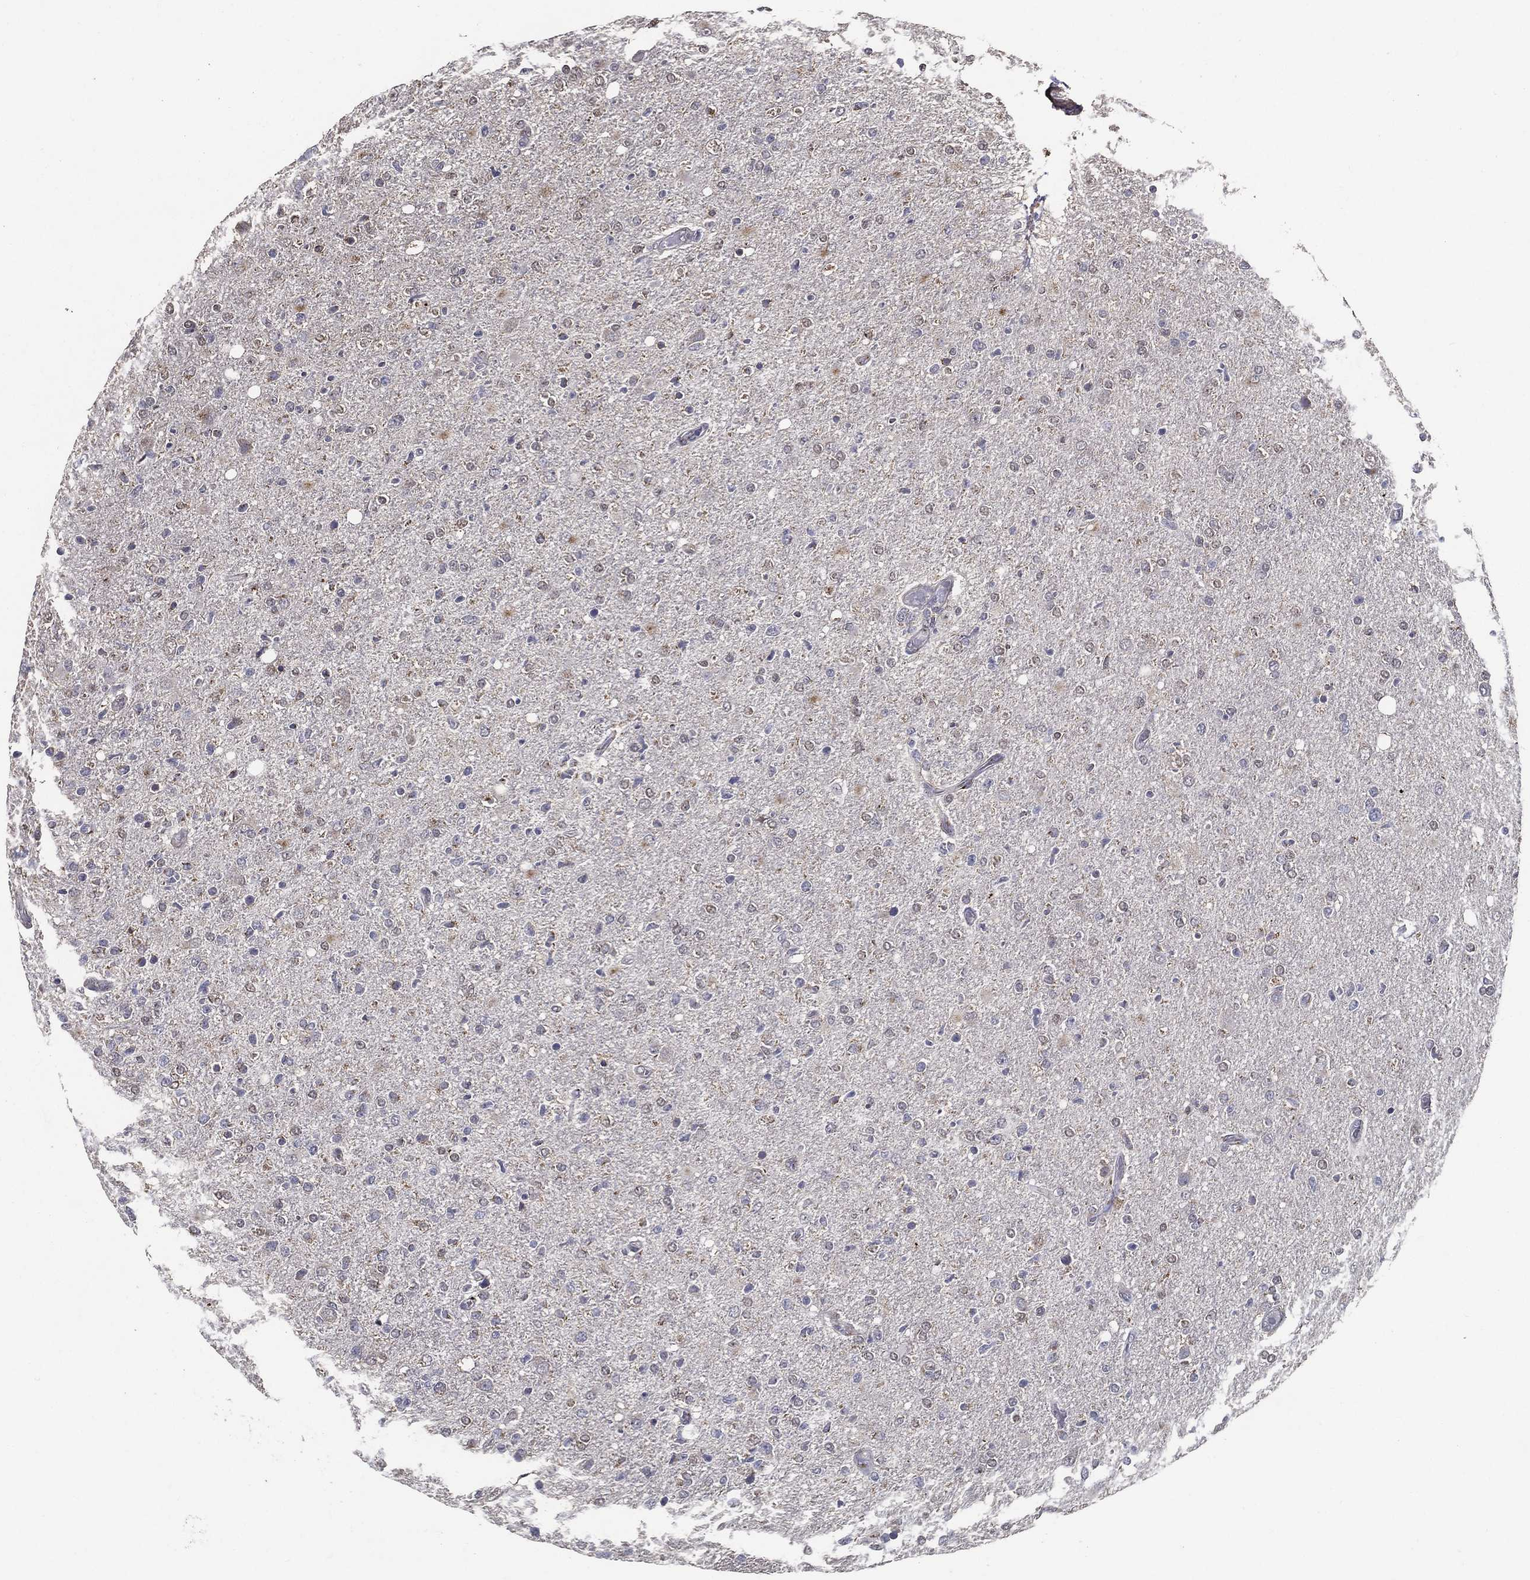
{"staining": {"intensity": "weak", "quantity": "<25%", "location": "cytoplasmic/membranous"}, "tissue": "glioma", "cell_type": "Tumor cells", "image_type": "cancer", "snomed": [{"axis": "morphology", "description": "Glioma, malignant, High grade"}, {"axis": "topography", "description": "Cerebral cortex"}], "caption": "IHC of high-grade glioma (malignant) reveals no expression in tumor cells. The staining is performed using DAB brown chromogen with nuclei counter-stained in using hematoxylin.", "gene": "GPR183", "patient": {"sex": "male", "age": 70}}